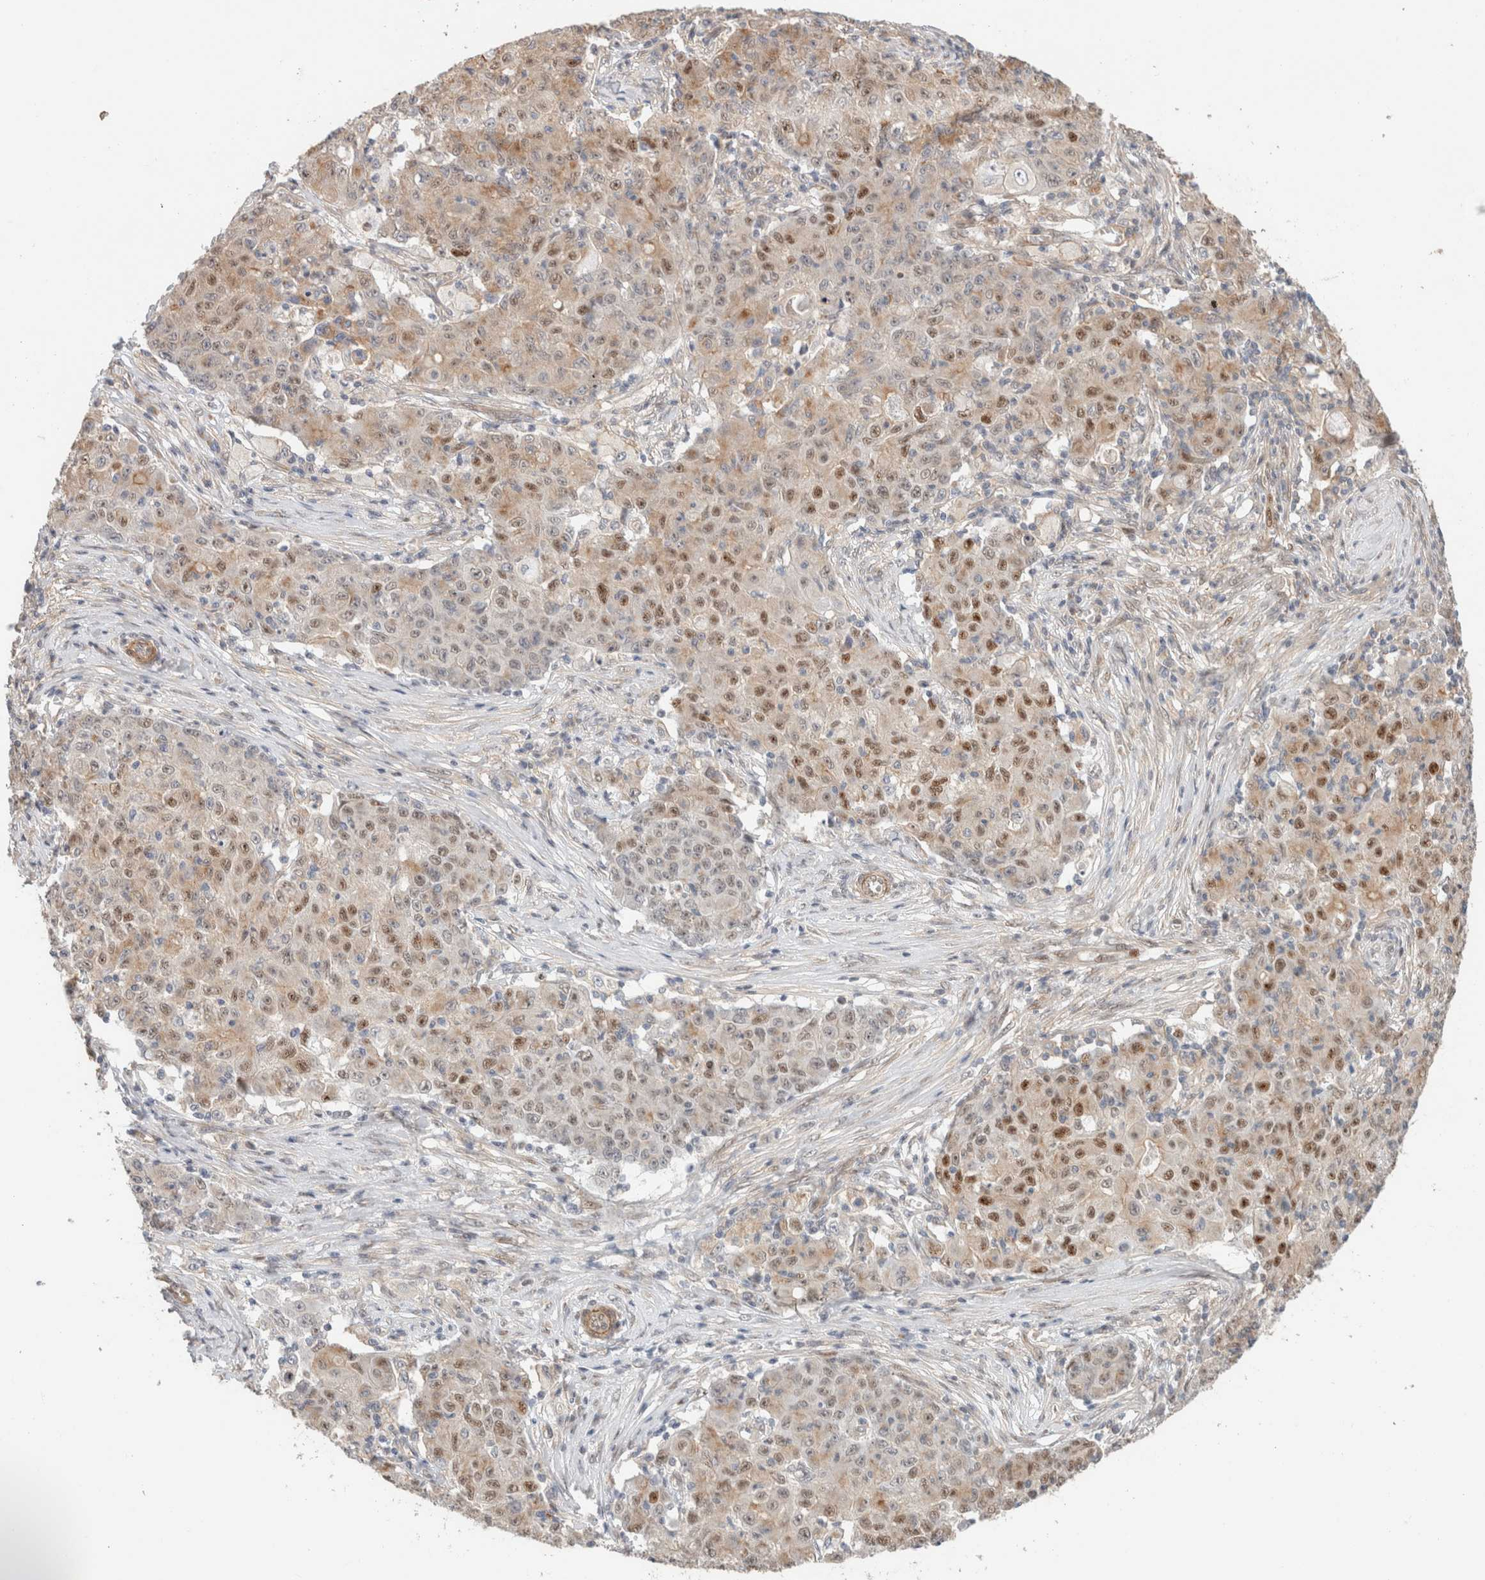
{"staining": {"intensity": "moderate", "quantity": ">75%", "location": "nuclear"}, "tissue": "ovarian cancer", "cell_type": "Tumor cells", "image_type": "cancer", "snomed": [{"axis": "morphology", "description": "Carcinoma, endometroid"}, {"axis": "topography", "description": "Ovary"}], "caption": "DAB (3,3'-diaminobenzidine) immunohistochemical staining of human ovarian endometroid carcinoma demonstrates moderate nuclear protein staining in about >75% of tumor cells. Nuclei are stained in blue.", "gene": "ID3", "patient": {"sex": "female", "age": 42}}